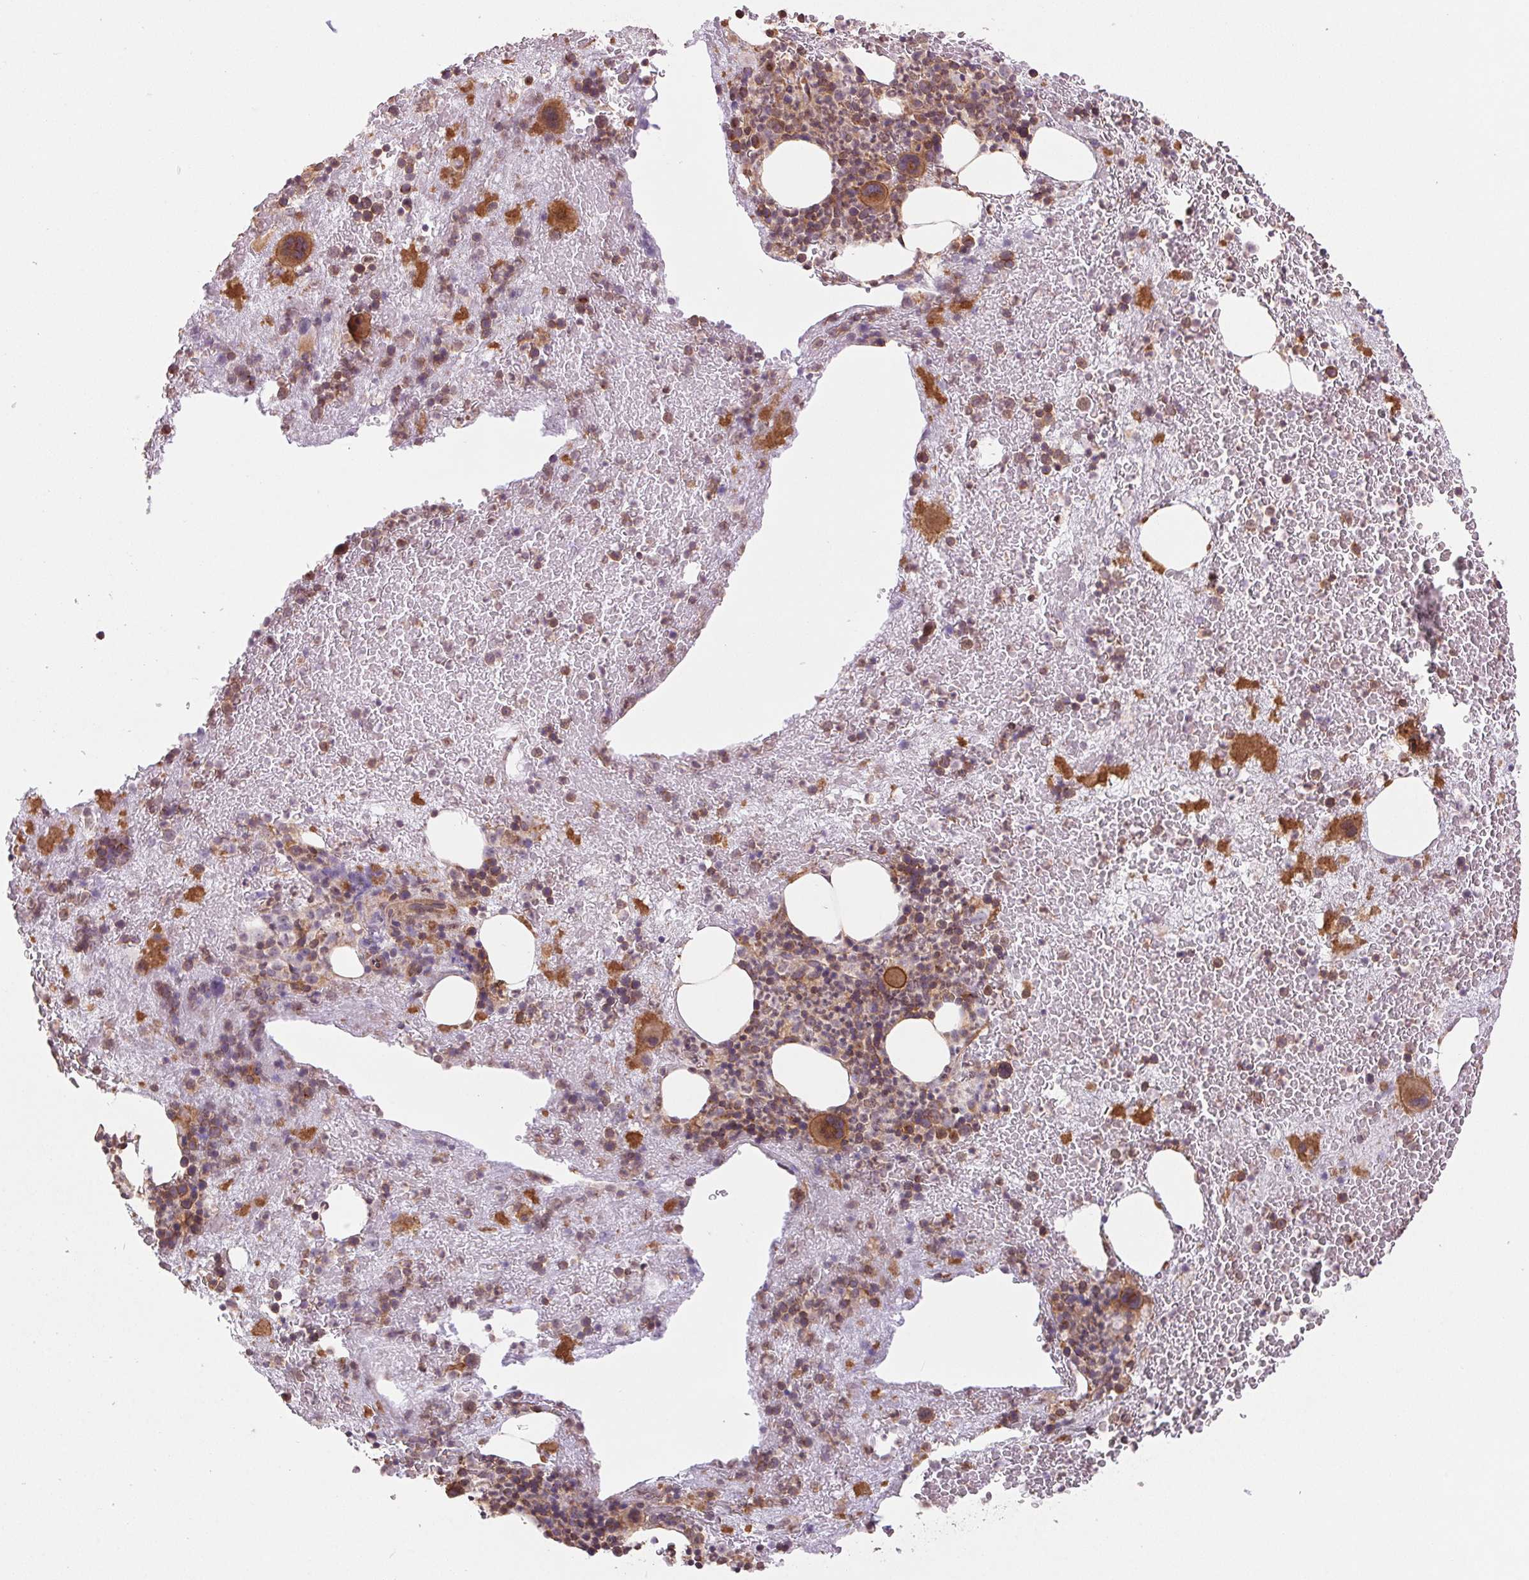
{"staining": {"intensity": "moderate", "quantity": "25%-75%", "location": "cytoplasmic/membranous"}, "tissue": "bone marrow", "cell_type": "Hematopoietic cells", "image_type": "normal", "snomed": [{"axis": "morphology", "description": "Normal tissue, NOS"}, {"axis": "topography", "description": "Bone marrow"}], "caption": "Immunohistochemical staining of benign bone marrow demonstrates 25%-75% levels of moderate cytoplasmic/membranous protein staining in about 25%-75% of hematopoietic cells.", "gene": "TUBA1A", "patient": {"sex": "male", "age": 44}}